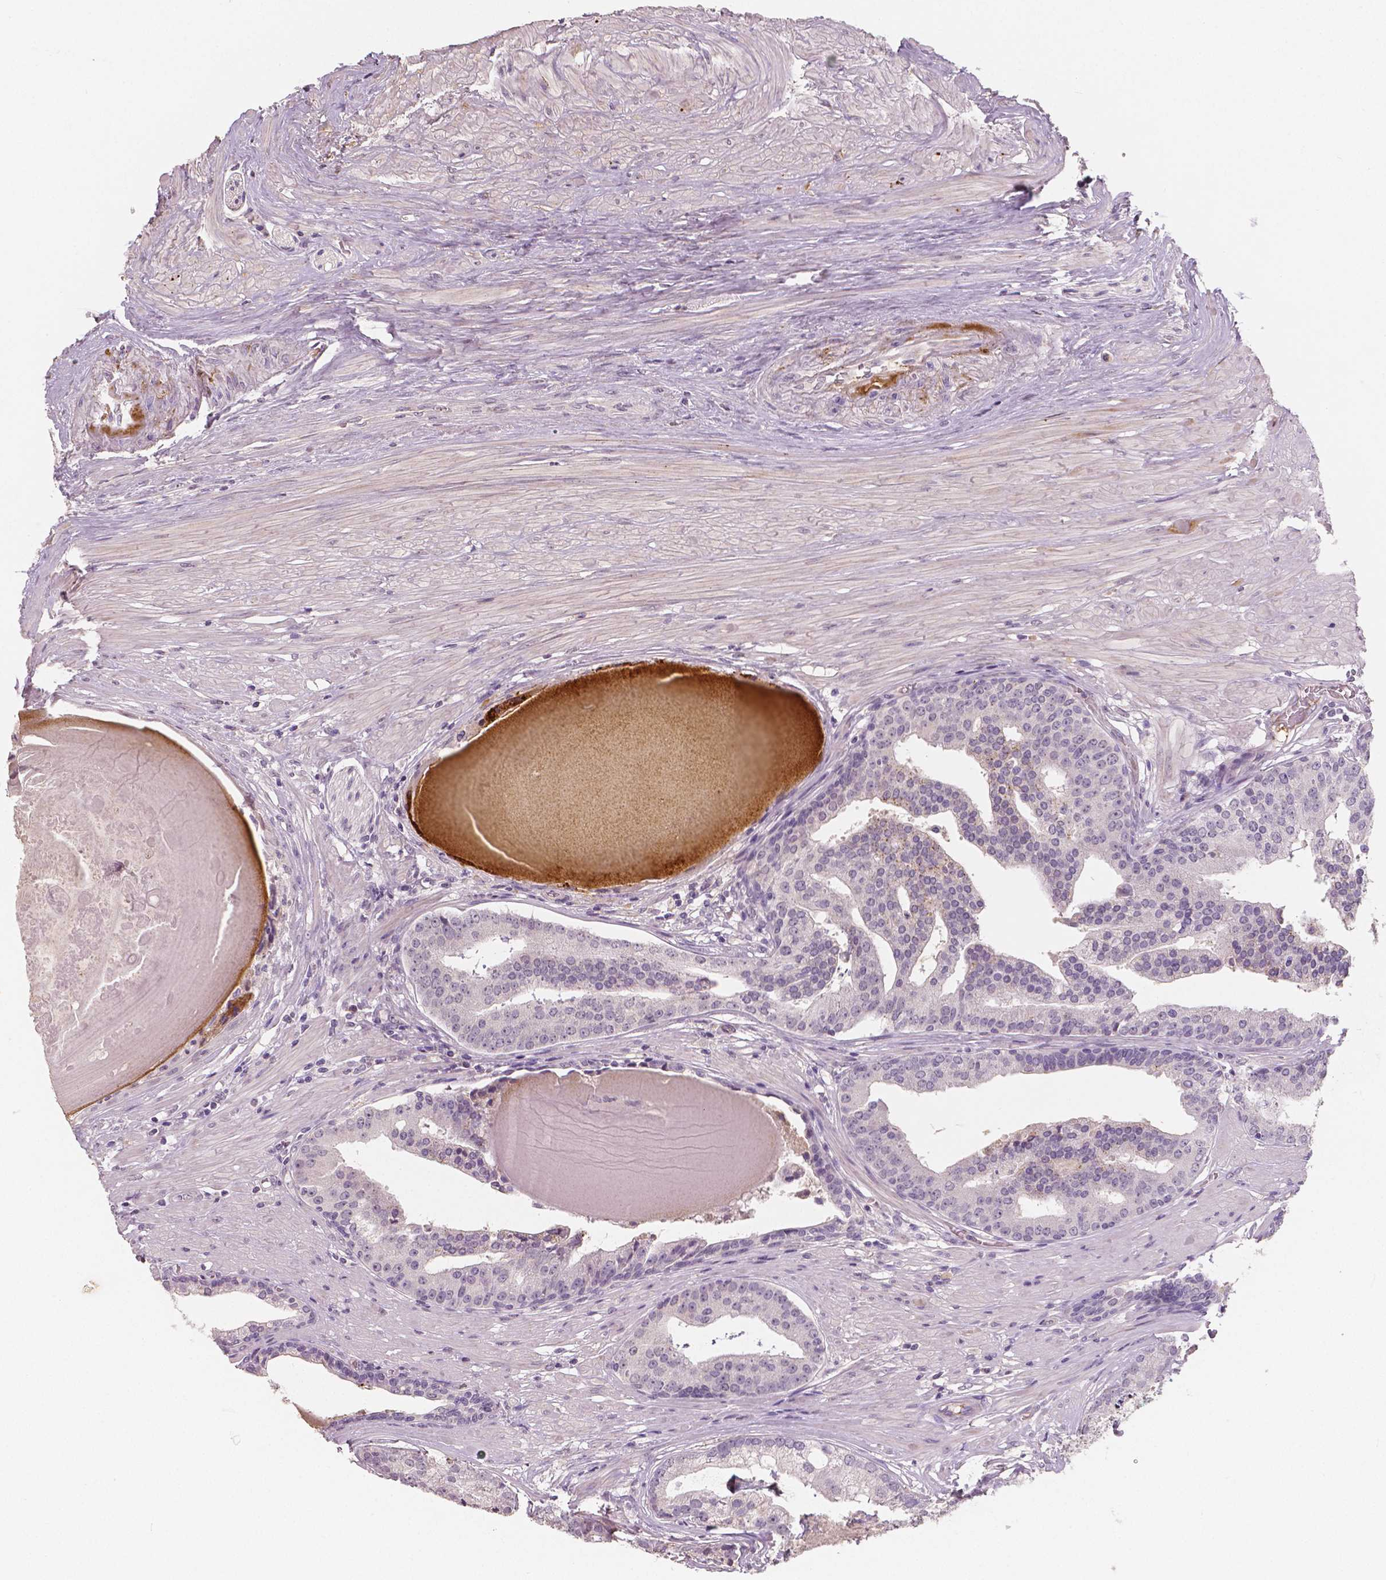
{"staining": {"intensity": "negative", "quantity": "none", "location": "none"}, "tissue": "prostate cancer", "cell_type": "Tumor cells", "image_type": "cancer", "snomed": [{"axis": "morphology", "description": "Adenocarcinoma, NOS"}, {"axis": "topography", "description": "Prostate and seminal vesicle, NOS"}, {"axis": "topography", "description": "Prostate"}], "caption": "Tumor cells show no significant staining in prostate cancer. The staining was performed using DAB (3,3'-diaminobenzidine) to visualize the protein expression in brown, while the nuclei were stained in blue with hematoxylin (Magnification: 20x).", "gene": "APOA4", "patient": {"sex": "male", "age": 44}}